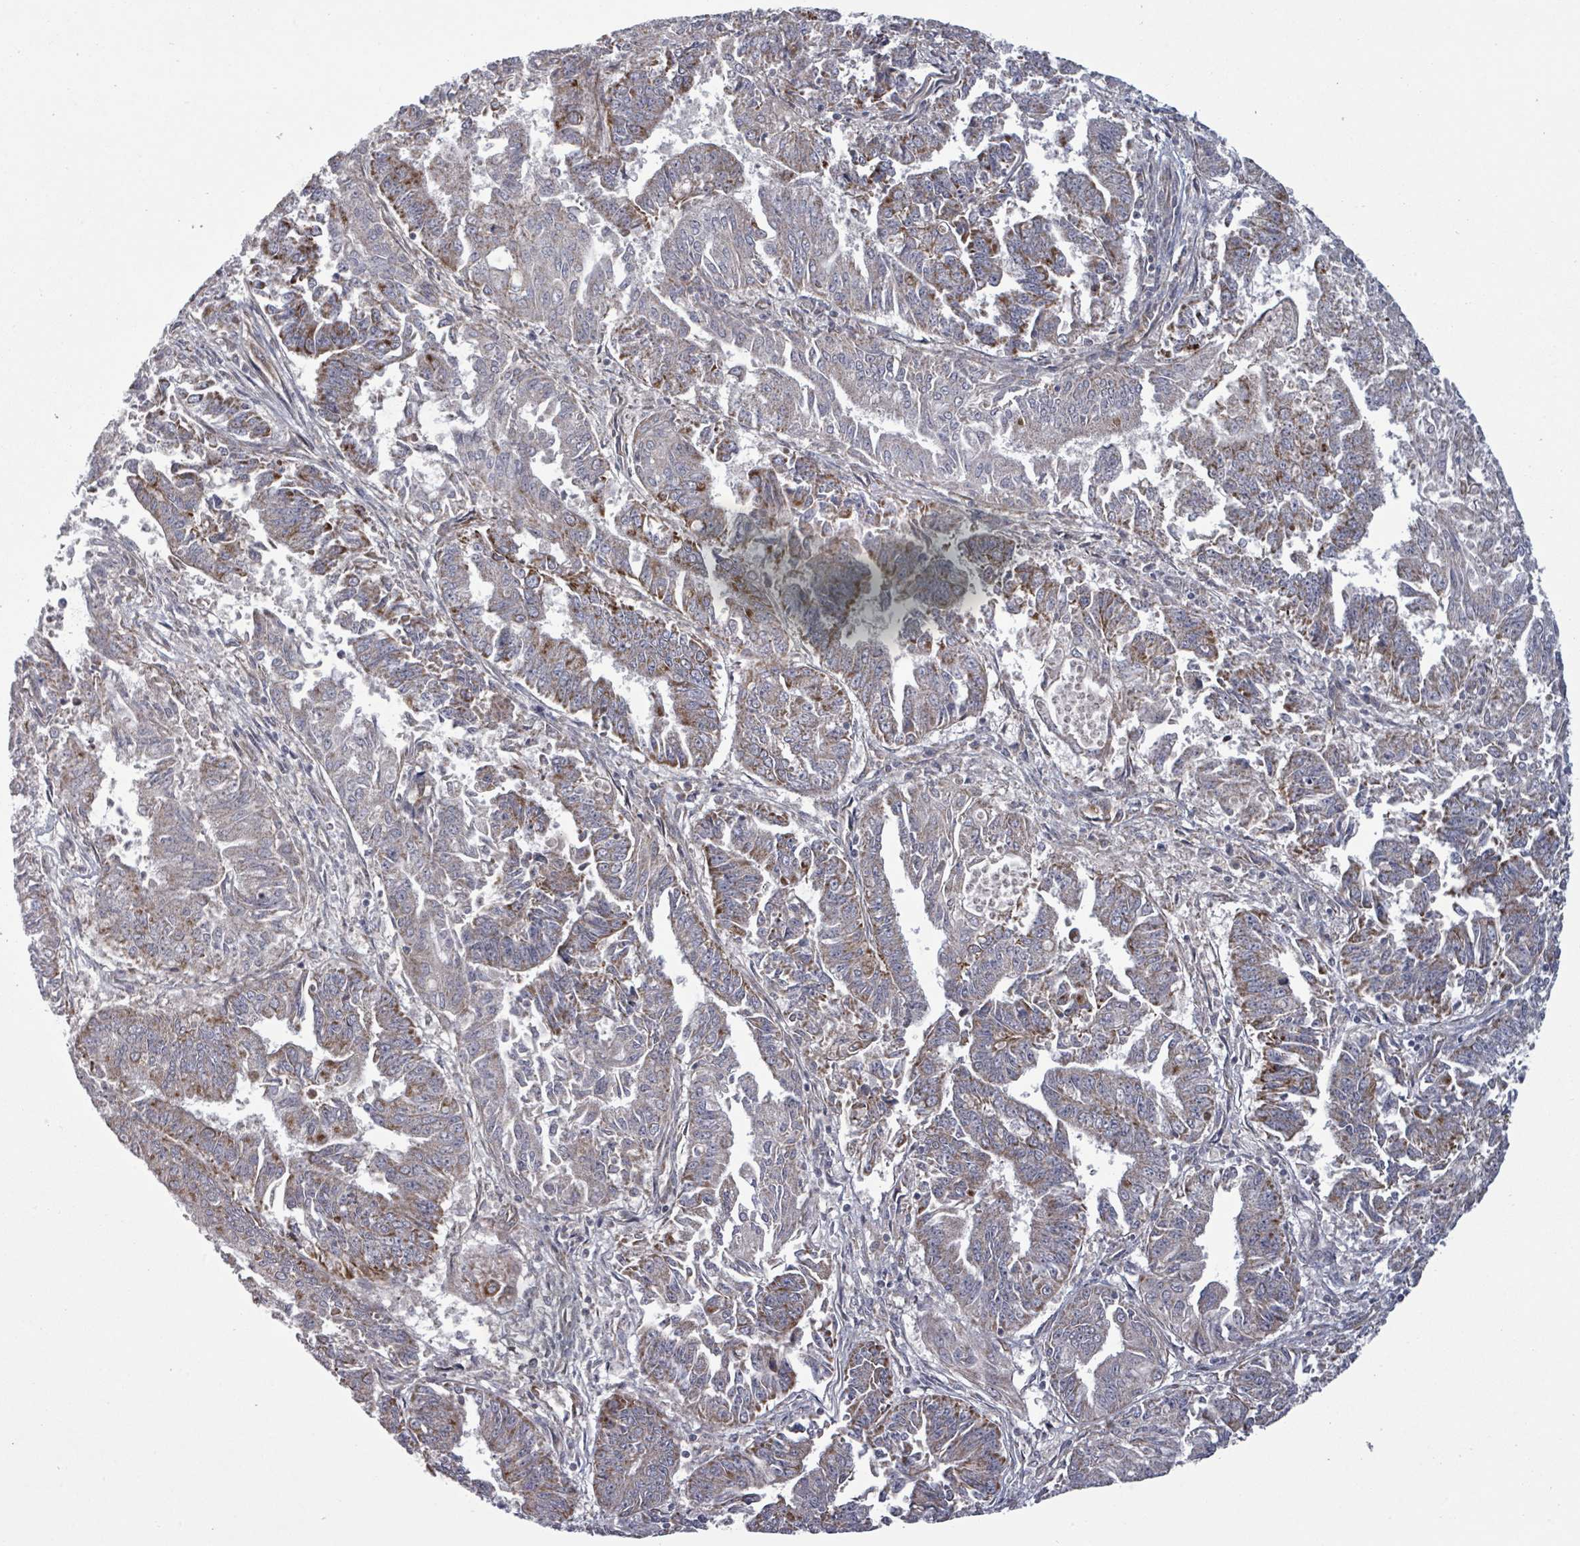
{"staining": {"intensity": "moderate", "quantity": "<25%", "location": "cytoplasmic/membranous"}, "tissue": "endometrial cancer", "cell_type": "Tumor cells", "image_type": "cancer", "snomed": [{"axis": "morphology", "description": "Adenocarcinoma, NOS"}, {"axis": "topography", "description": "Endometrium"}], "caption": "A histopathology image of adenocarcinoma (endometrial) stained for a protein displays moderate cytoplasmic/membranous brown staining in tumor cells.", "gene": "FKBP1A", "patient": {"sex": "female", "age": 73}}